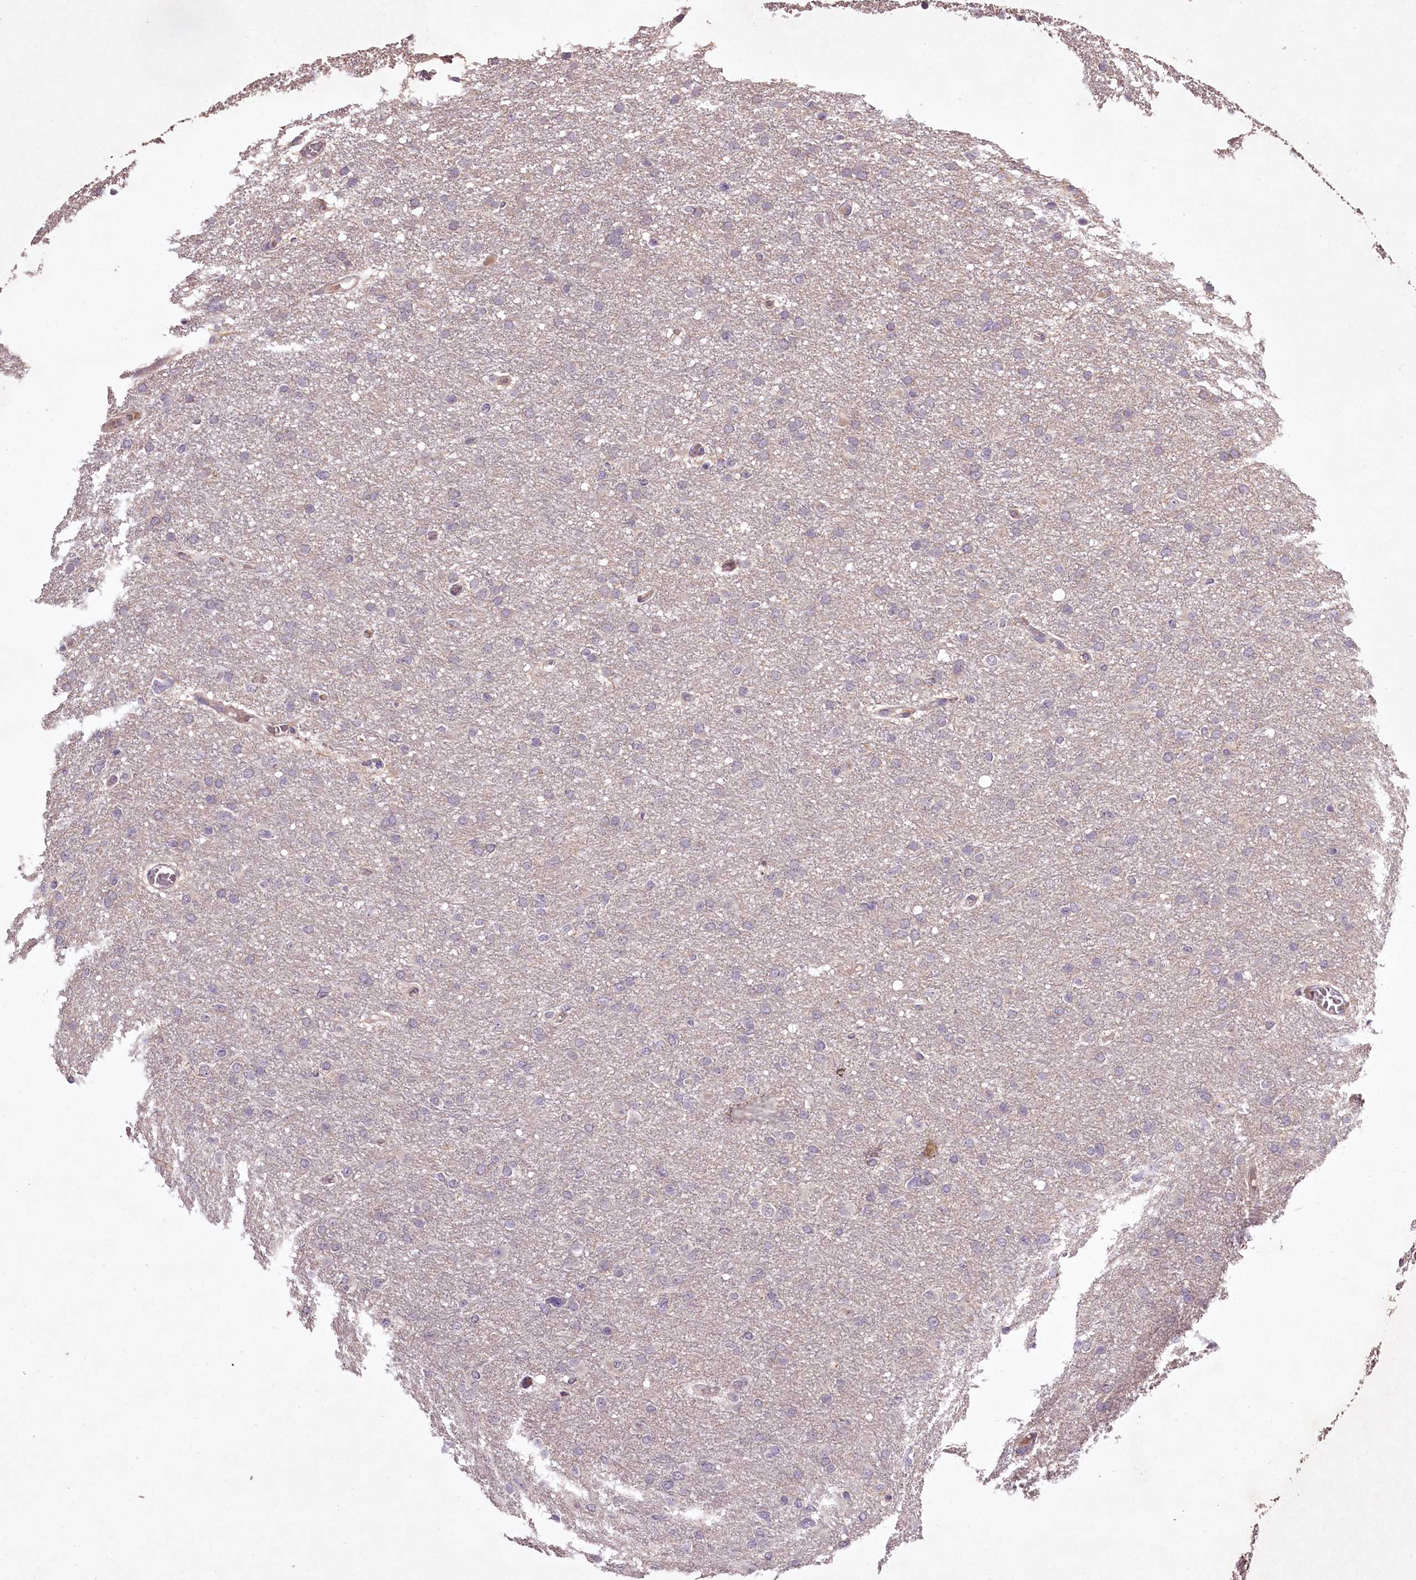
{"staining": {"intensity": "negative", "quantity": "none", "location": "none"}, "tissue": "glioma", "cell_type": "Tumor cells", "image_type": "cancer", "snomed": [{"axis": "morphology", "description": "Glioma, malignant, High grade"}, {"axis": "topography", "description": "Cerebral cortex"}], "caption": "Tumor cells are negative for protein expression in human glioma.", "gene": "RBMXL2", "patient": {"sex": "female", "age": 36}}